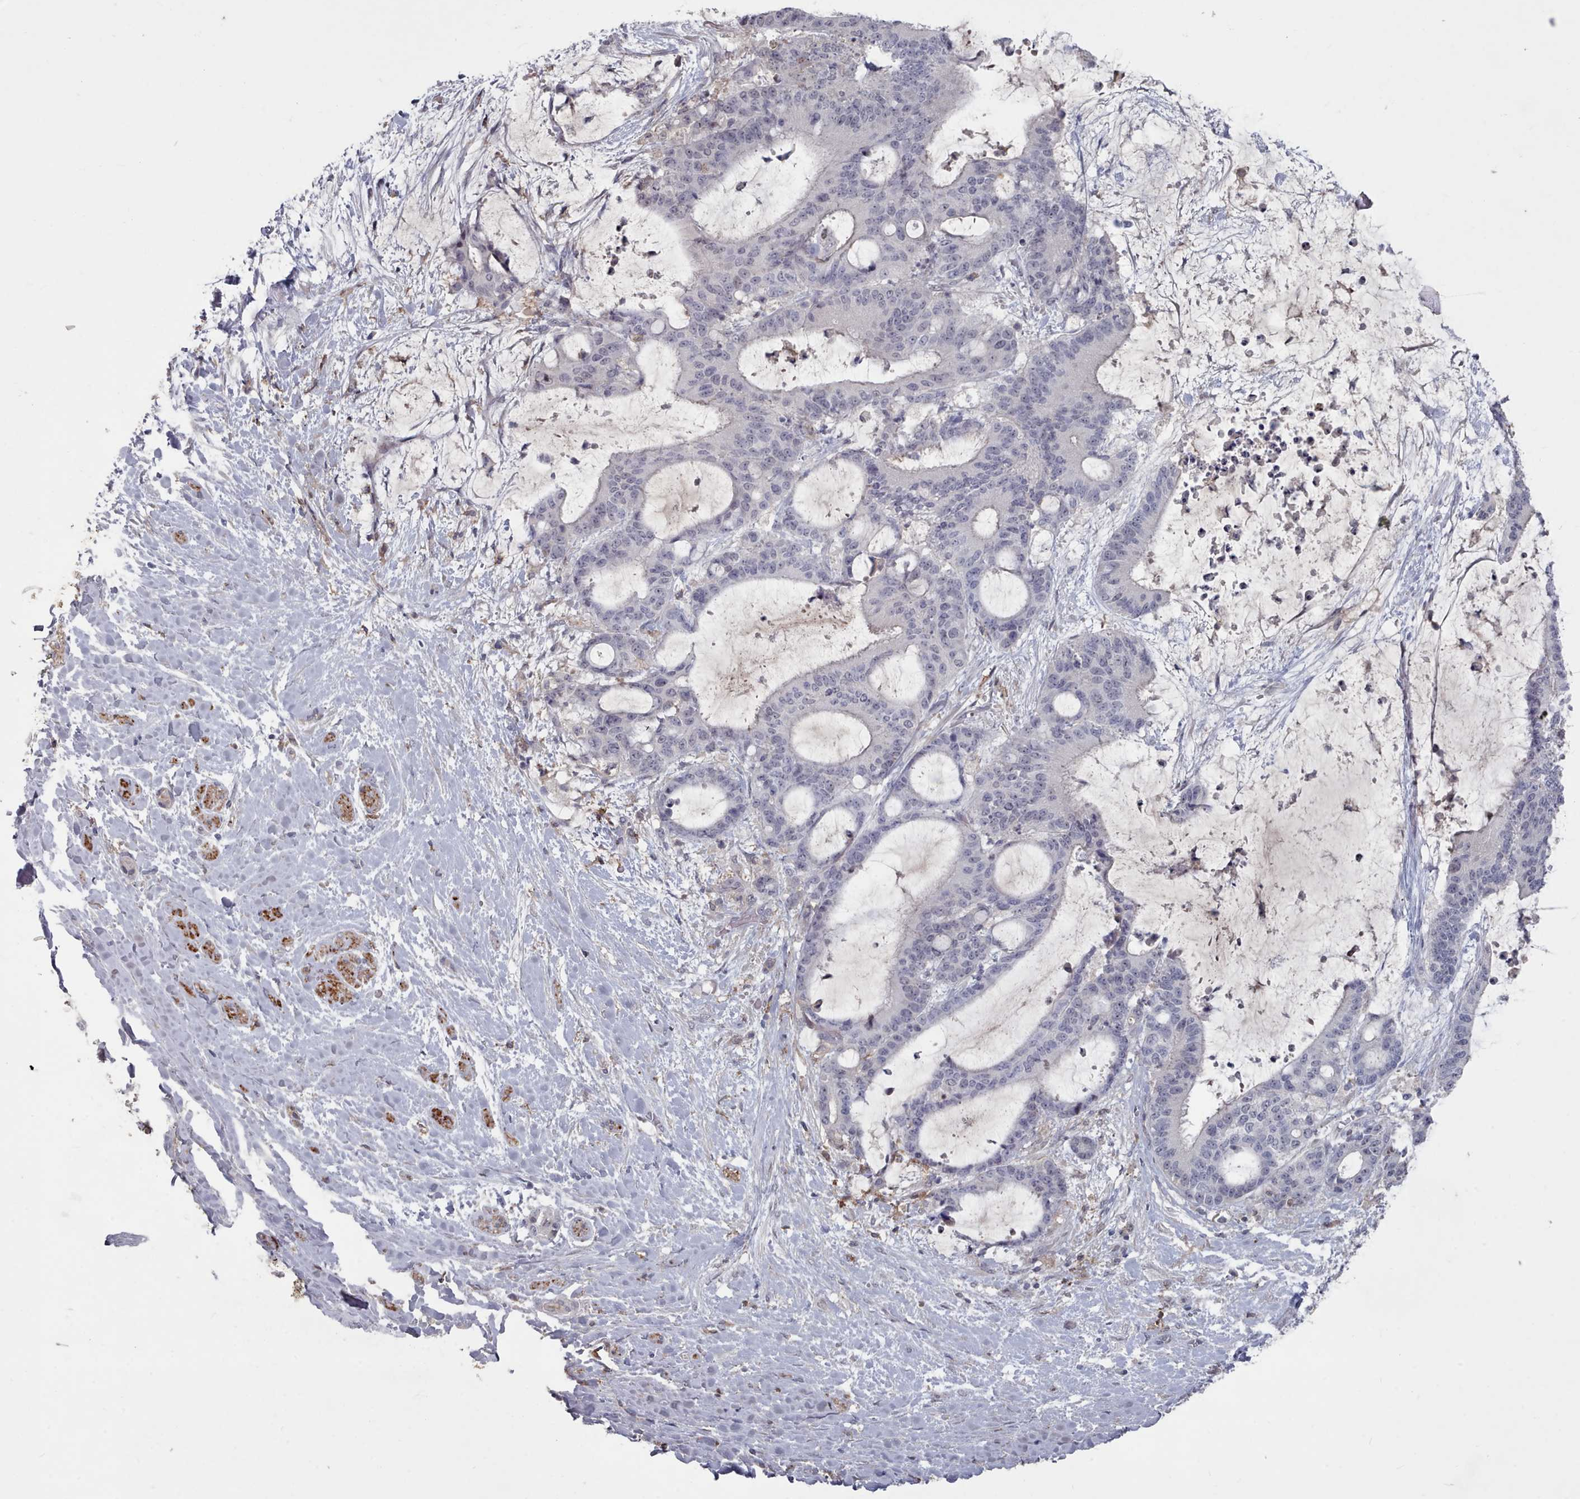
{"staining": {"intensity": "negative", "quantity": "none", "location": "none"}, "tissue": "liver cancer", "cell_type": "Tumor cells", "image_type": "cancer", "snomed": [{"axis": "morphology", "description": "Normal tissue, NOS"}, {"axis": "morphology", "description": "Cholangiocarcinoma"}, {"axis": "topography", "description": "Liver"}, {"axis": "topography", "description": "Peripheral nerve tissue"}], "caption": "Liver cholangiocarcinoma stained for a protein using immunohistochemistry (IHC) exhibits no expression tumor cells.", "gene": "COL8A2", "patient": {"sex": "female", "age": 73}}